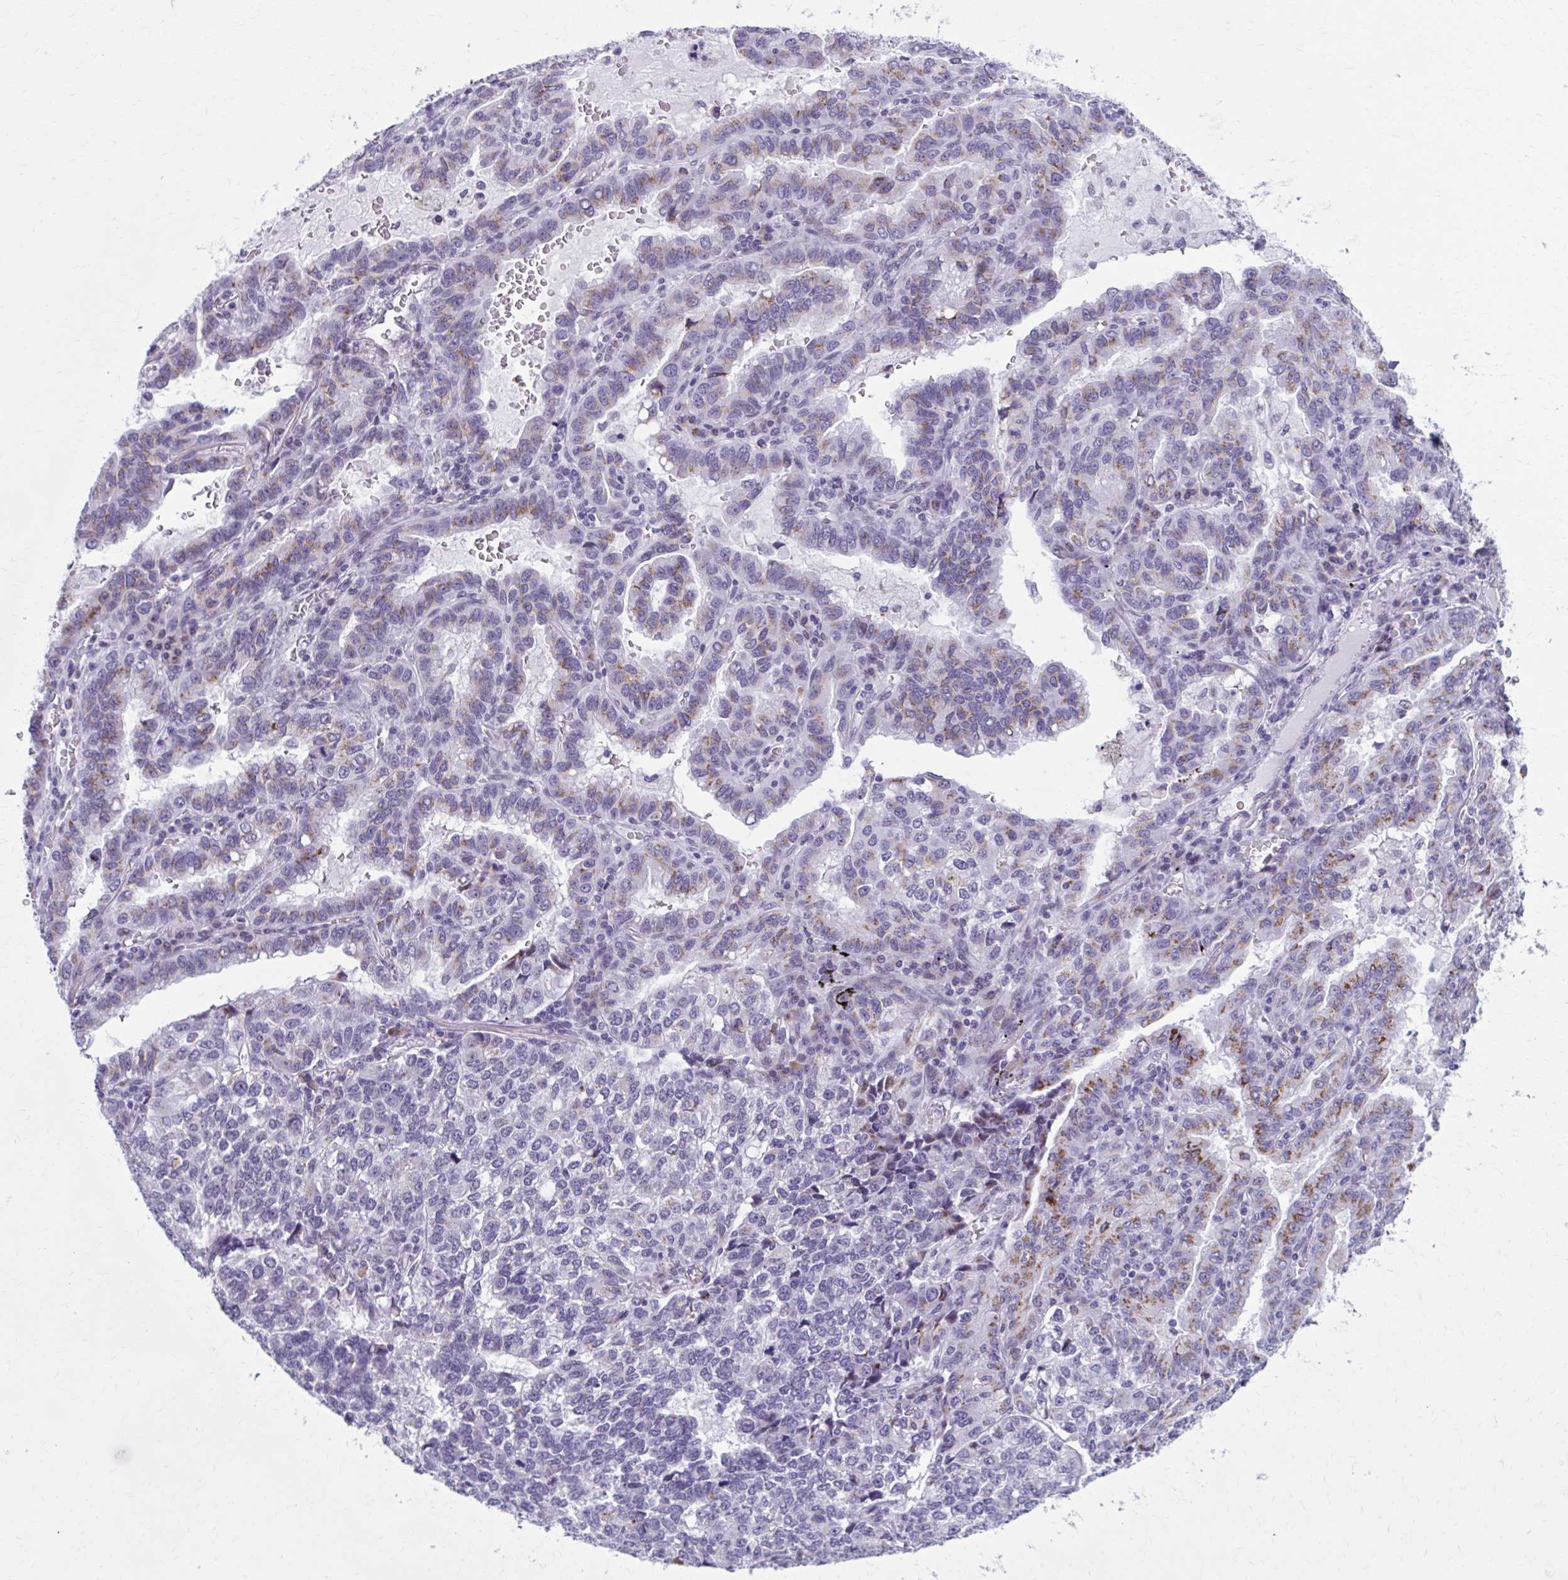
{"staining": {"intensity": "moderate", "quantity": "25%-75%", "location": "cytoplasmic/membranous"}, "tissue": "lung cancer", "cell_type": "Tumor cells", "image_type": "cancer", "snomed": [{"axis": "morphology", "description": "Adenocarcinoma, NOS"}, {"axis": "topography", "description": "Lymph node"}, {"axis": "topography", "description": "Lung"}], "caption": "This is an image of IHC staining of lung adenocarcinoma, which shows moderate expression in the cytoplasmic/membranous of tumor cells.", "gene": "ZNF682", "patient": {"sex": "male", "age": 66}}